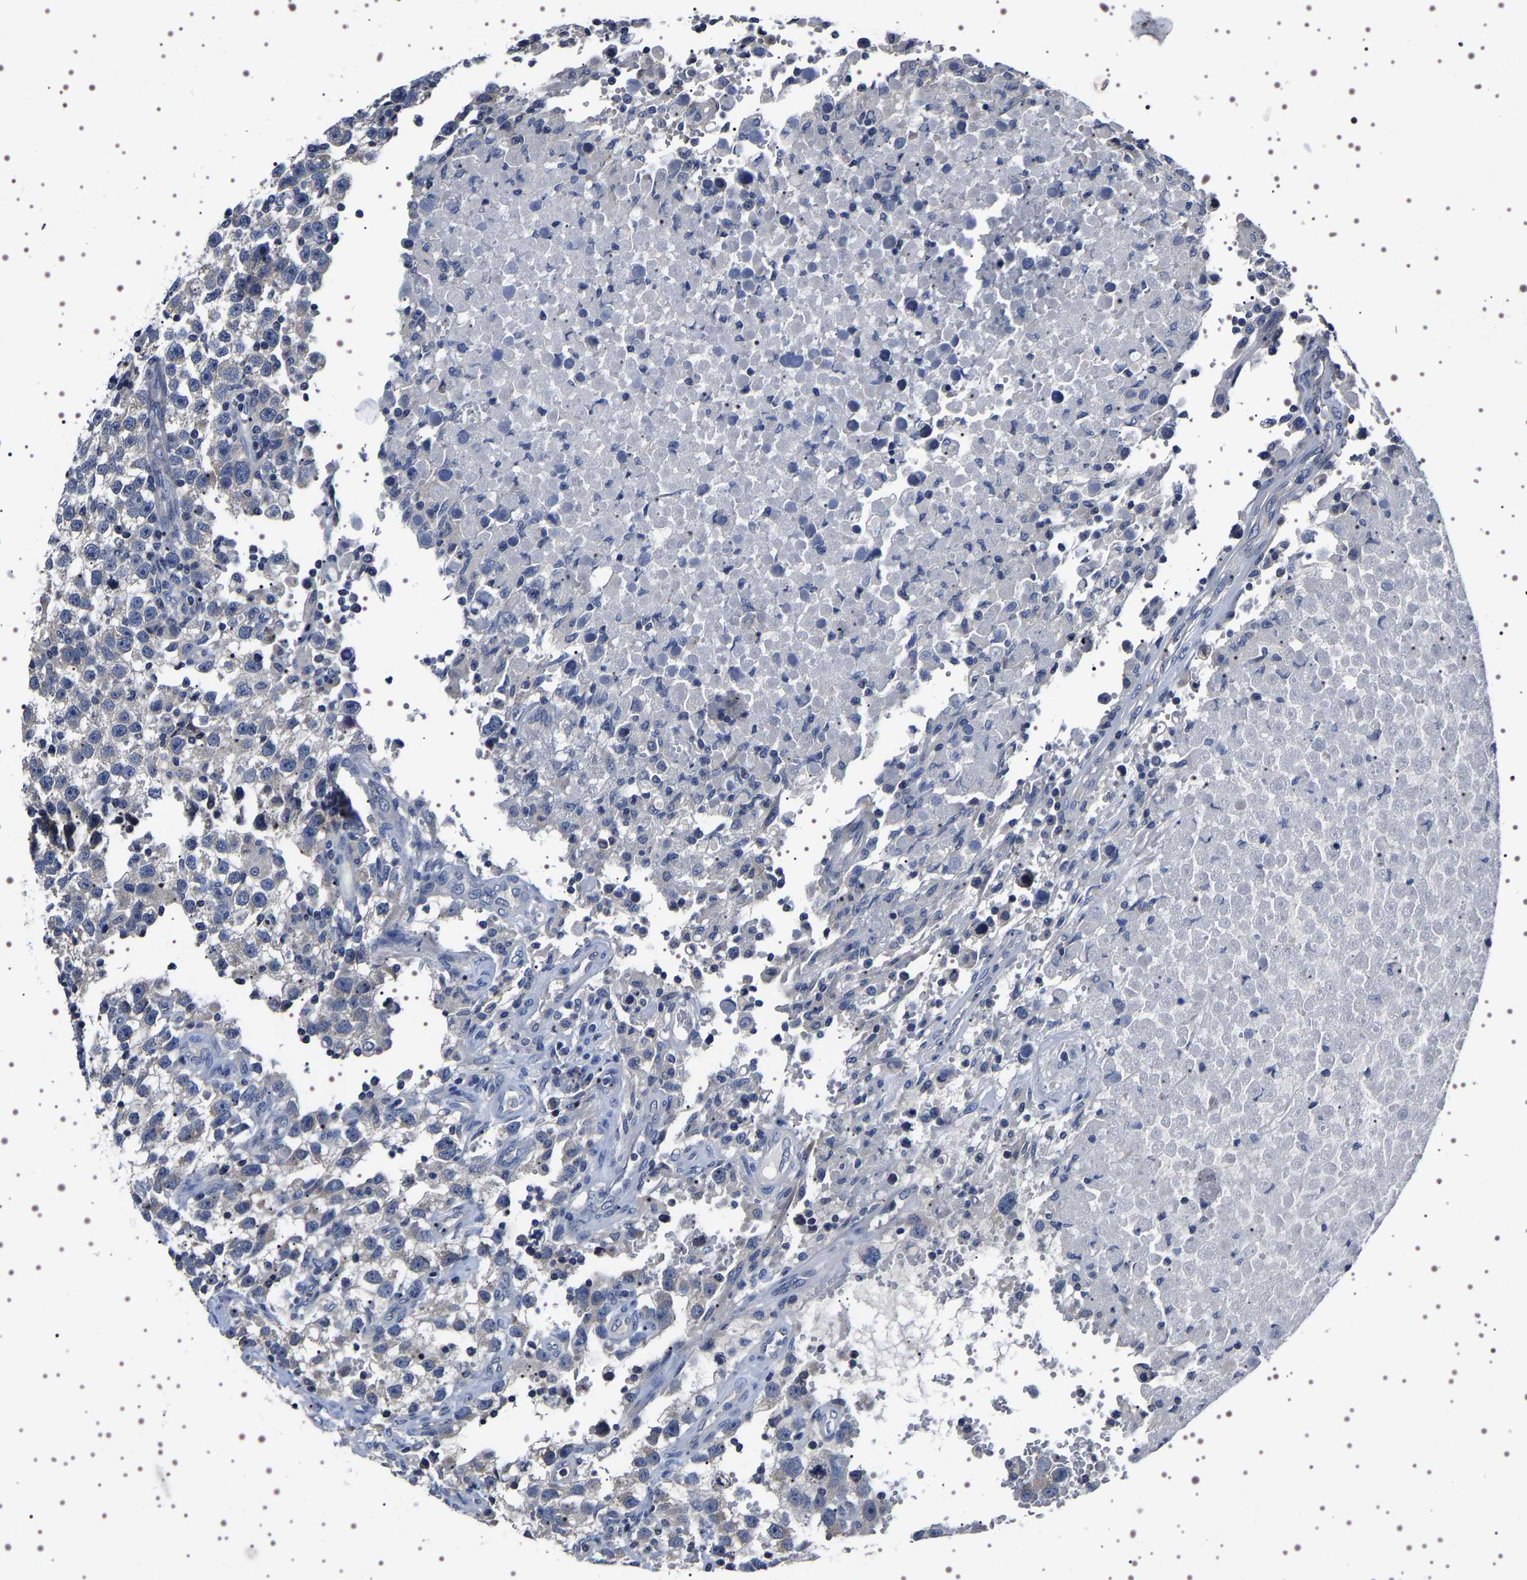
{"staining": {"intensity": "negative", "quantity": "none", "location": "none"}, "tissue": "testis cancer", "cell_type": "Tumor cells", "image_type": "cancer", "snomed": [{"axis": "morphology", "description": "Seminoma, NOS"}, {"axis": "topography", "description": "Testis"}], "caption": "DAB immunohistochemical staining of human testis cancer displays no significant staining in tumor cells.", "gene": "TARBP1", "patient": {"sex": "male", "age": 33}}